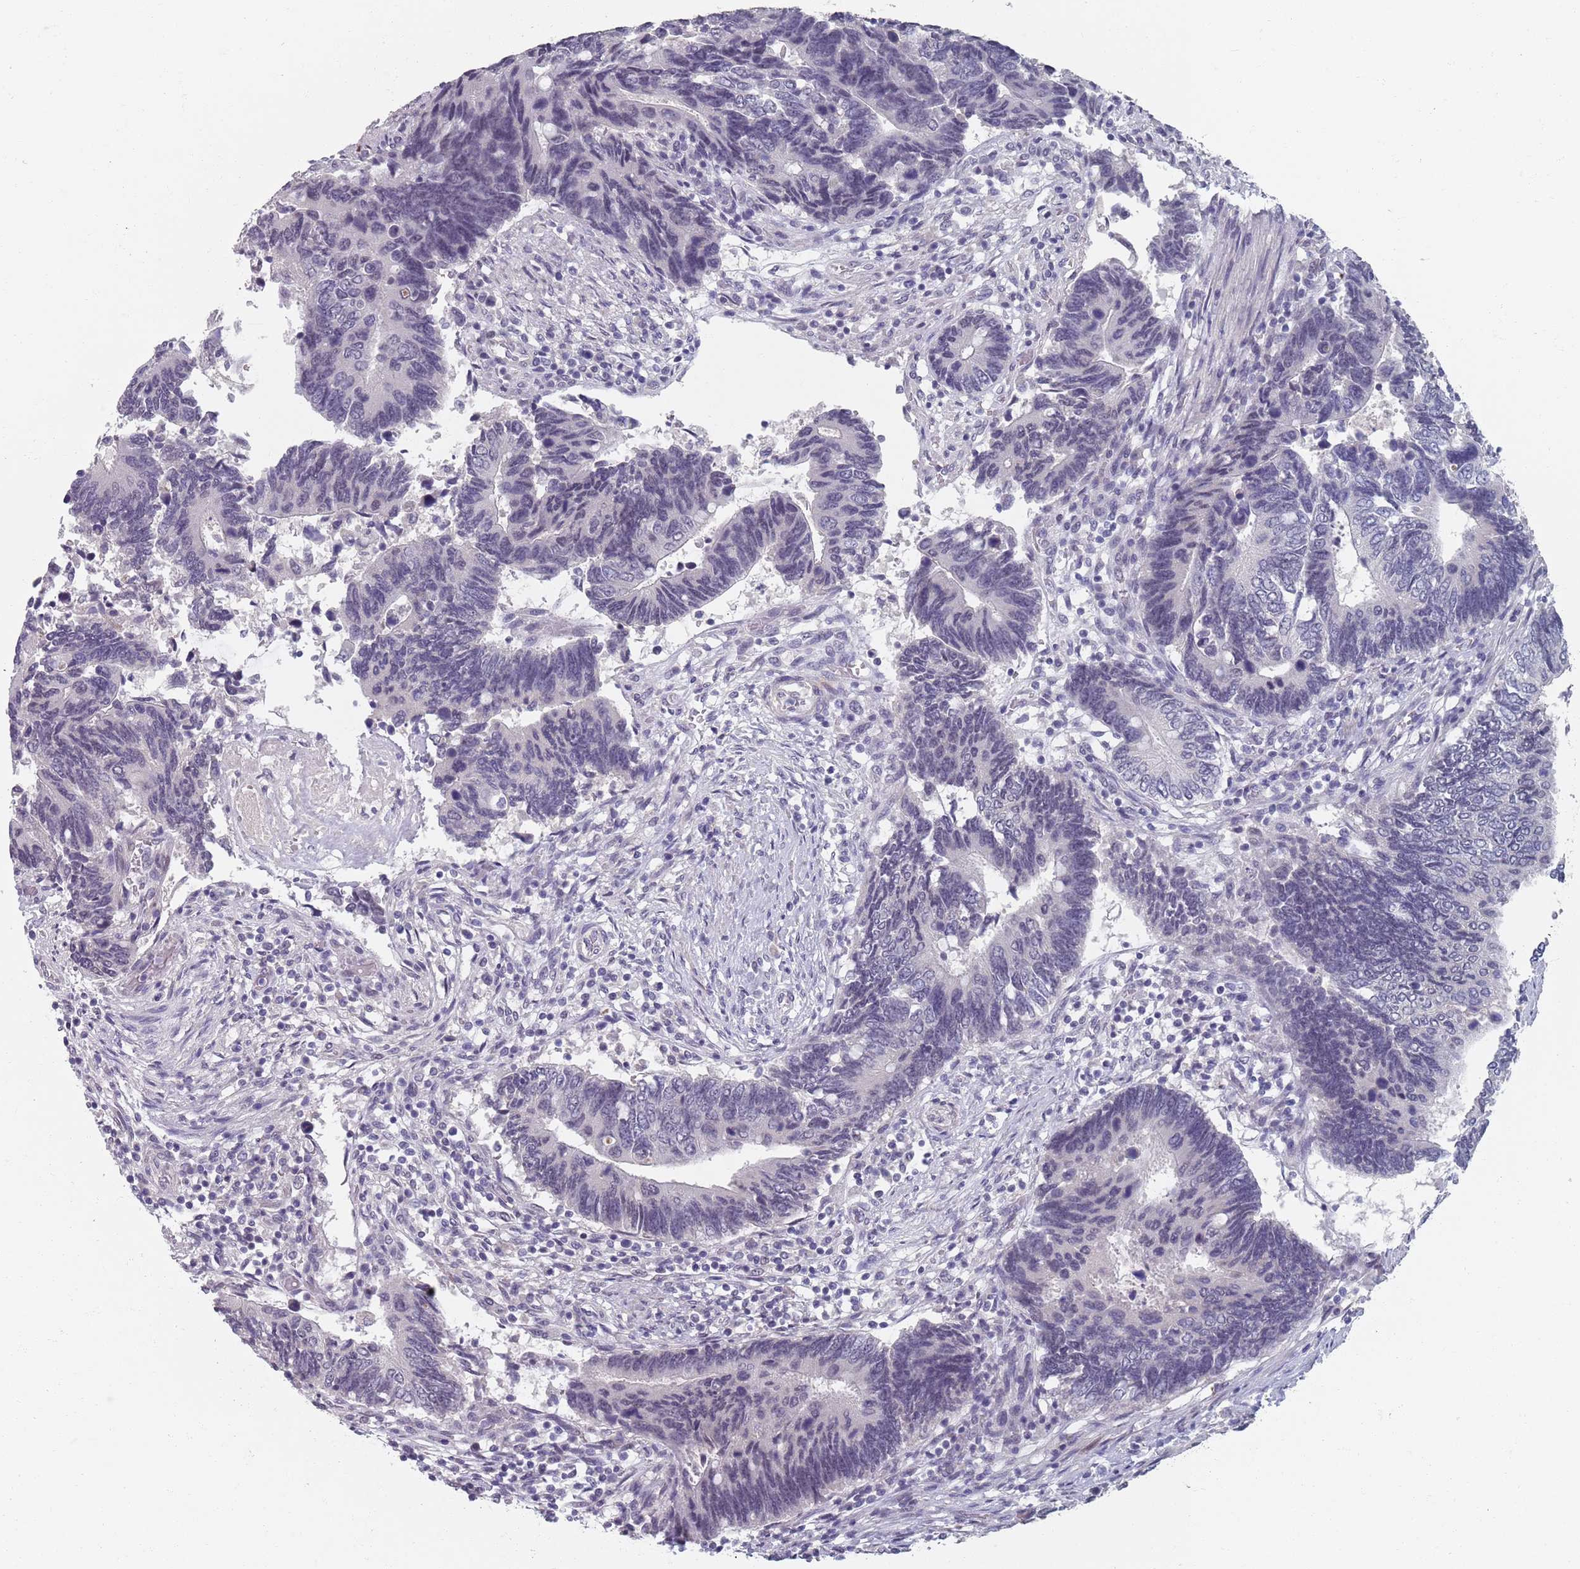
{"staining": {"intensity": "negative", "quantity": "none", "location": "none"}, "tissue": "colorectal cancer", "cell_type": "Tumor cells", "image_type": "cancer", "snomed": [{"axis": "morphology", "description": "Adenocarcinoma, NOS"}, {"axis": "topography", "description": "Colon"}], "caption": "This histopathology image is of colorectal cancer (adenocarcinoma) stained with IHC to label a protein in brown with the nuclei are counter-stained blue. There is no staining in tumor cells.", "gene": "SAMD1", "patient": {"sex": "male", "age": 87}}